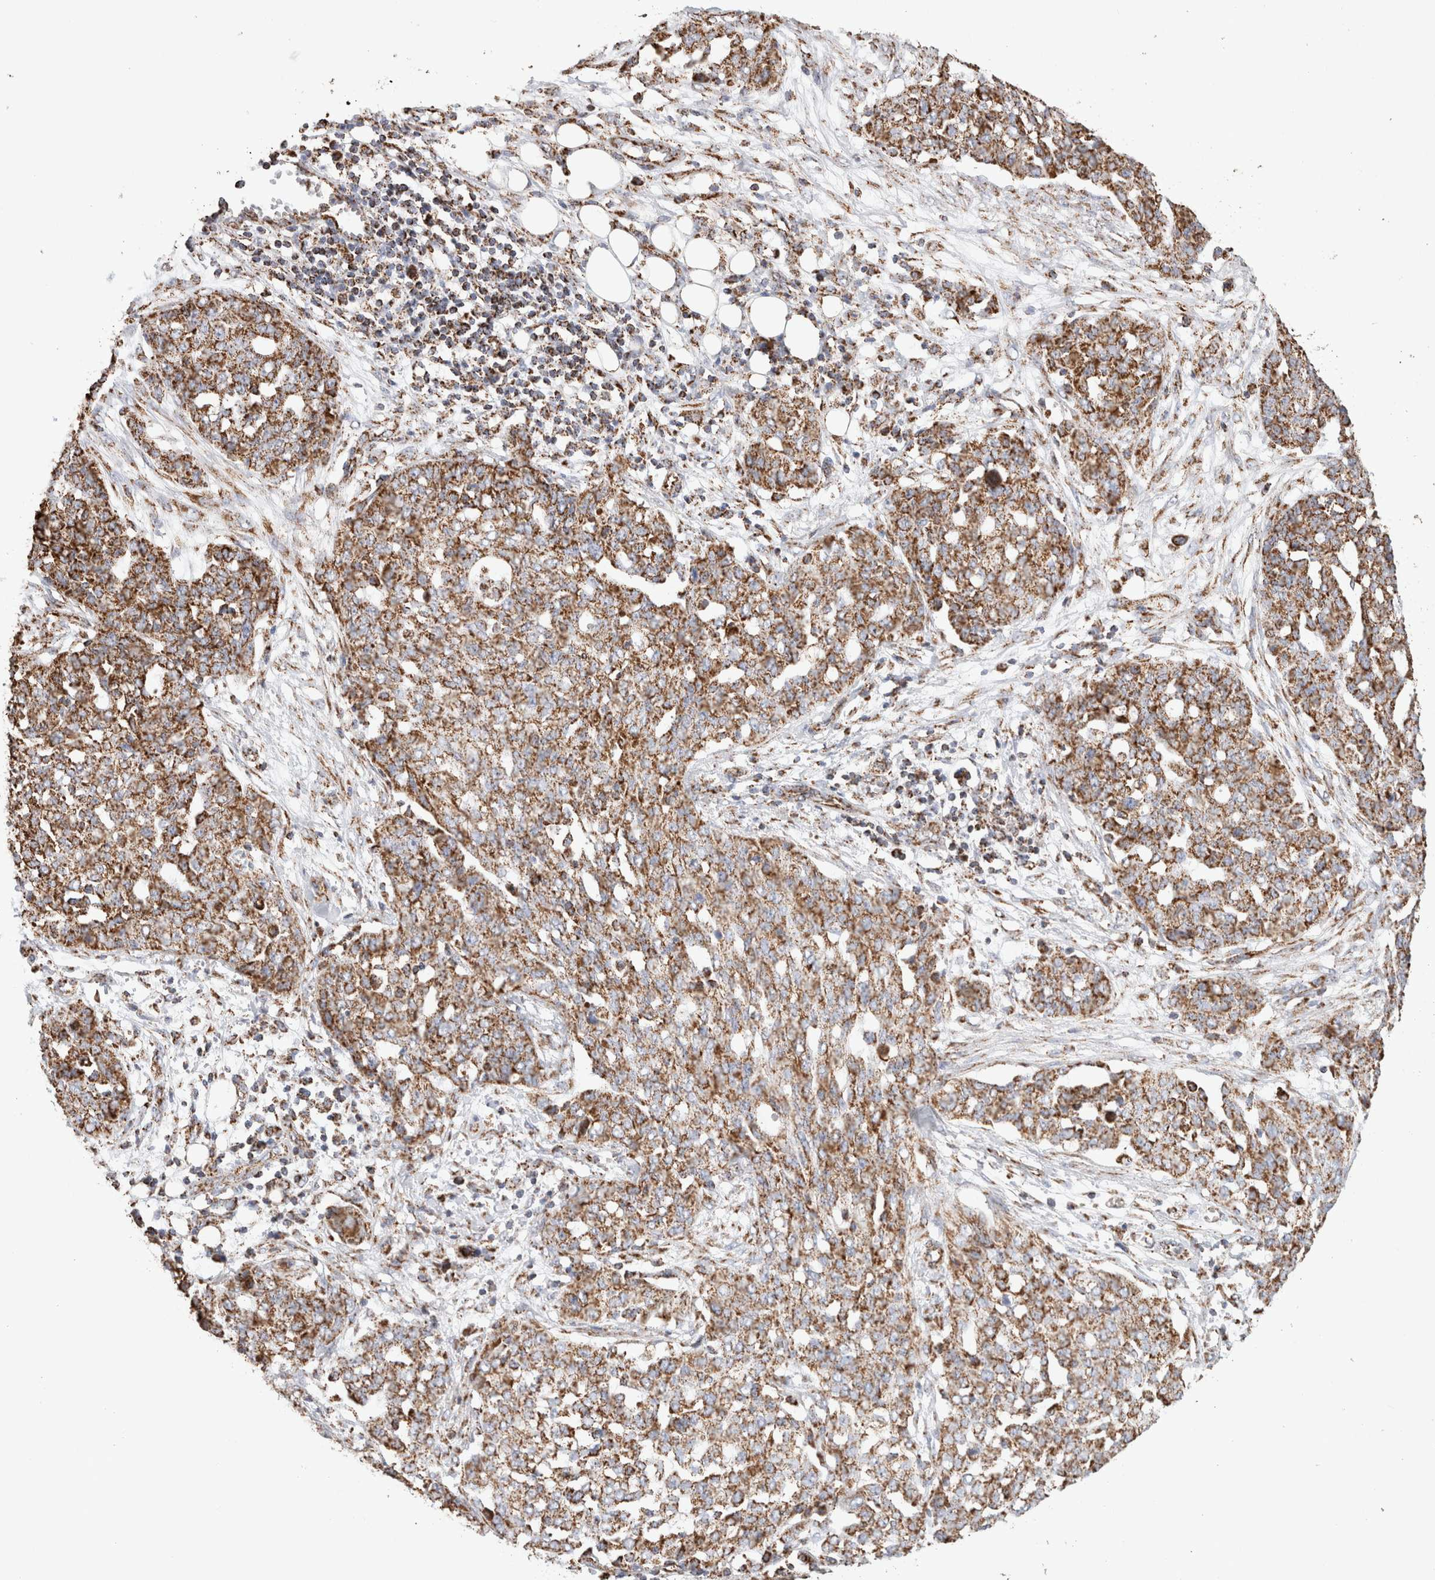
{"staining": {"intensity": "moderate", "quantity": ">75%", "location": "cytoplasmic/membranous"}, "tissue": "ovarian cancer", "cell_type": "Tumor cells", "image_type": "cancer", "snomed": [{"axis": "morphology", "description": "Cystadenocarcinoma, serous, NOS"}, {"axis": "topography", "description": "Soft tissue"}, {"axis": "topography", "description": "Ovary"}], "caption": "Brown immunohistochemical staining in human ovarian cancer demonstrates moderate cytoplasmic/membranous positivity in approximately >75% of tumor cells. The protein is stained brown, and the nuclei are stained in blue (DAB (3,3'-diaminobenzidine) IHC with brightfield microscopy, high magnification).", "gene": "C1QBP", "patient": {"sex": "female", "age": 57}}